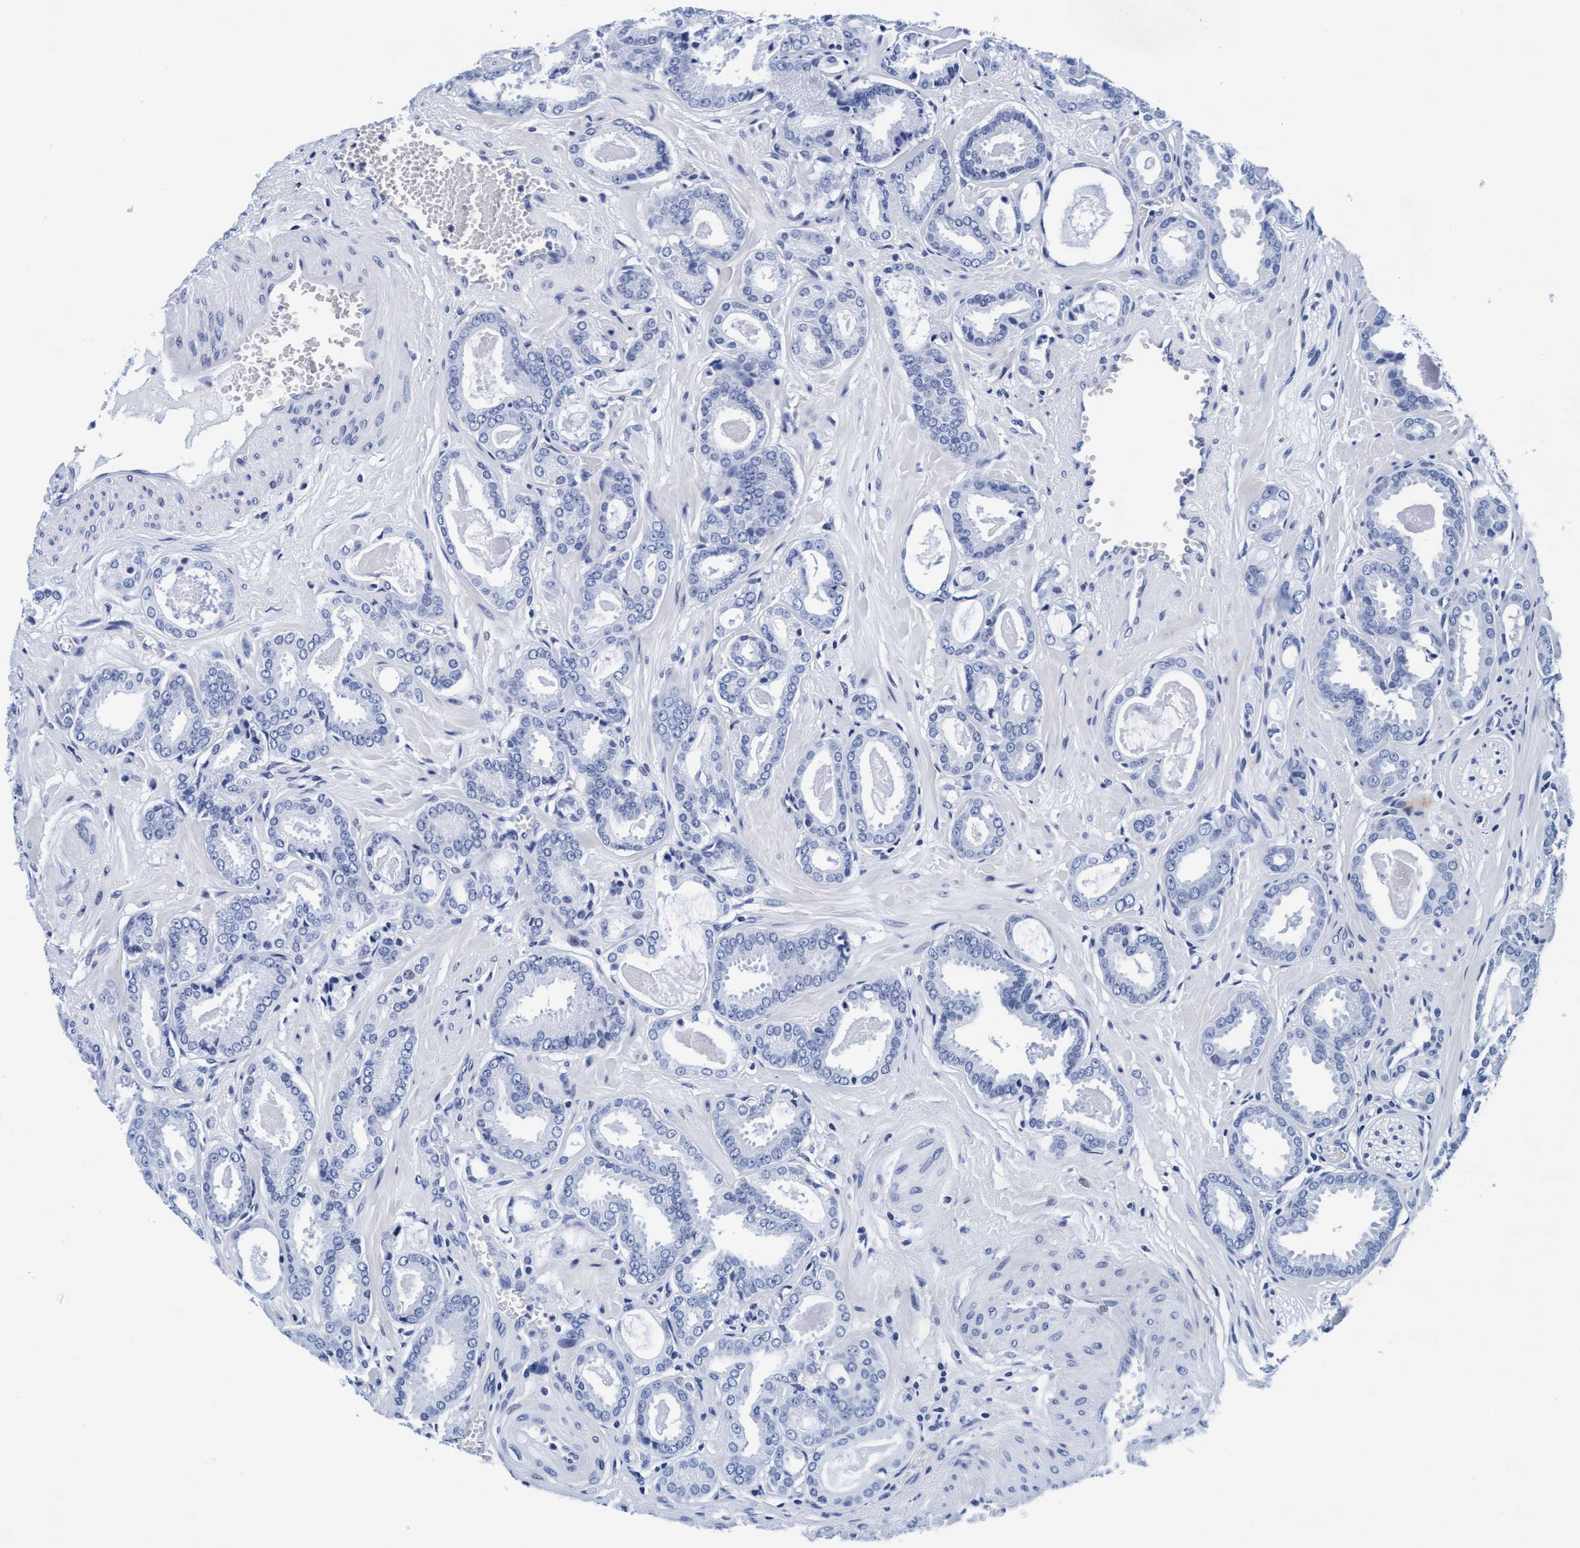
{"staining": {"intensity": "negative", "quantity": "none", "location": "none"}, "tissue": "prostate cancer", "cell_type": "Tumor cells", "image_type": "cancer", "snomed": [{"axis": "morphology", "description": "Adenocarcinoma, Low grade"}, {"axis": "topography", "description": "Prostate"}], "caption": "Tumor cells are negative for protein expression in human prostate cancer (low-grade adenocarcinoma).", "gene": "ARSG", "patient": {"sex": "male", "age": 53}}